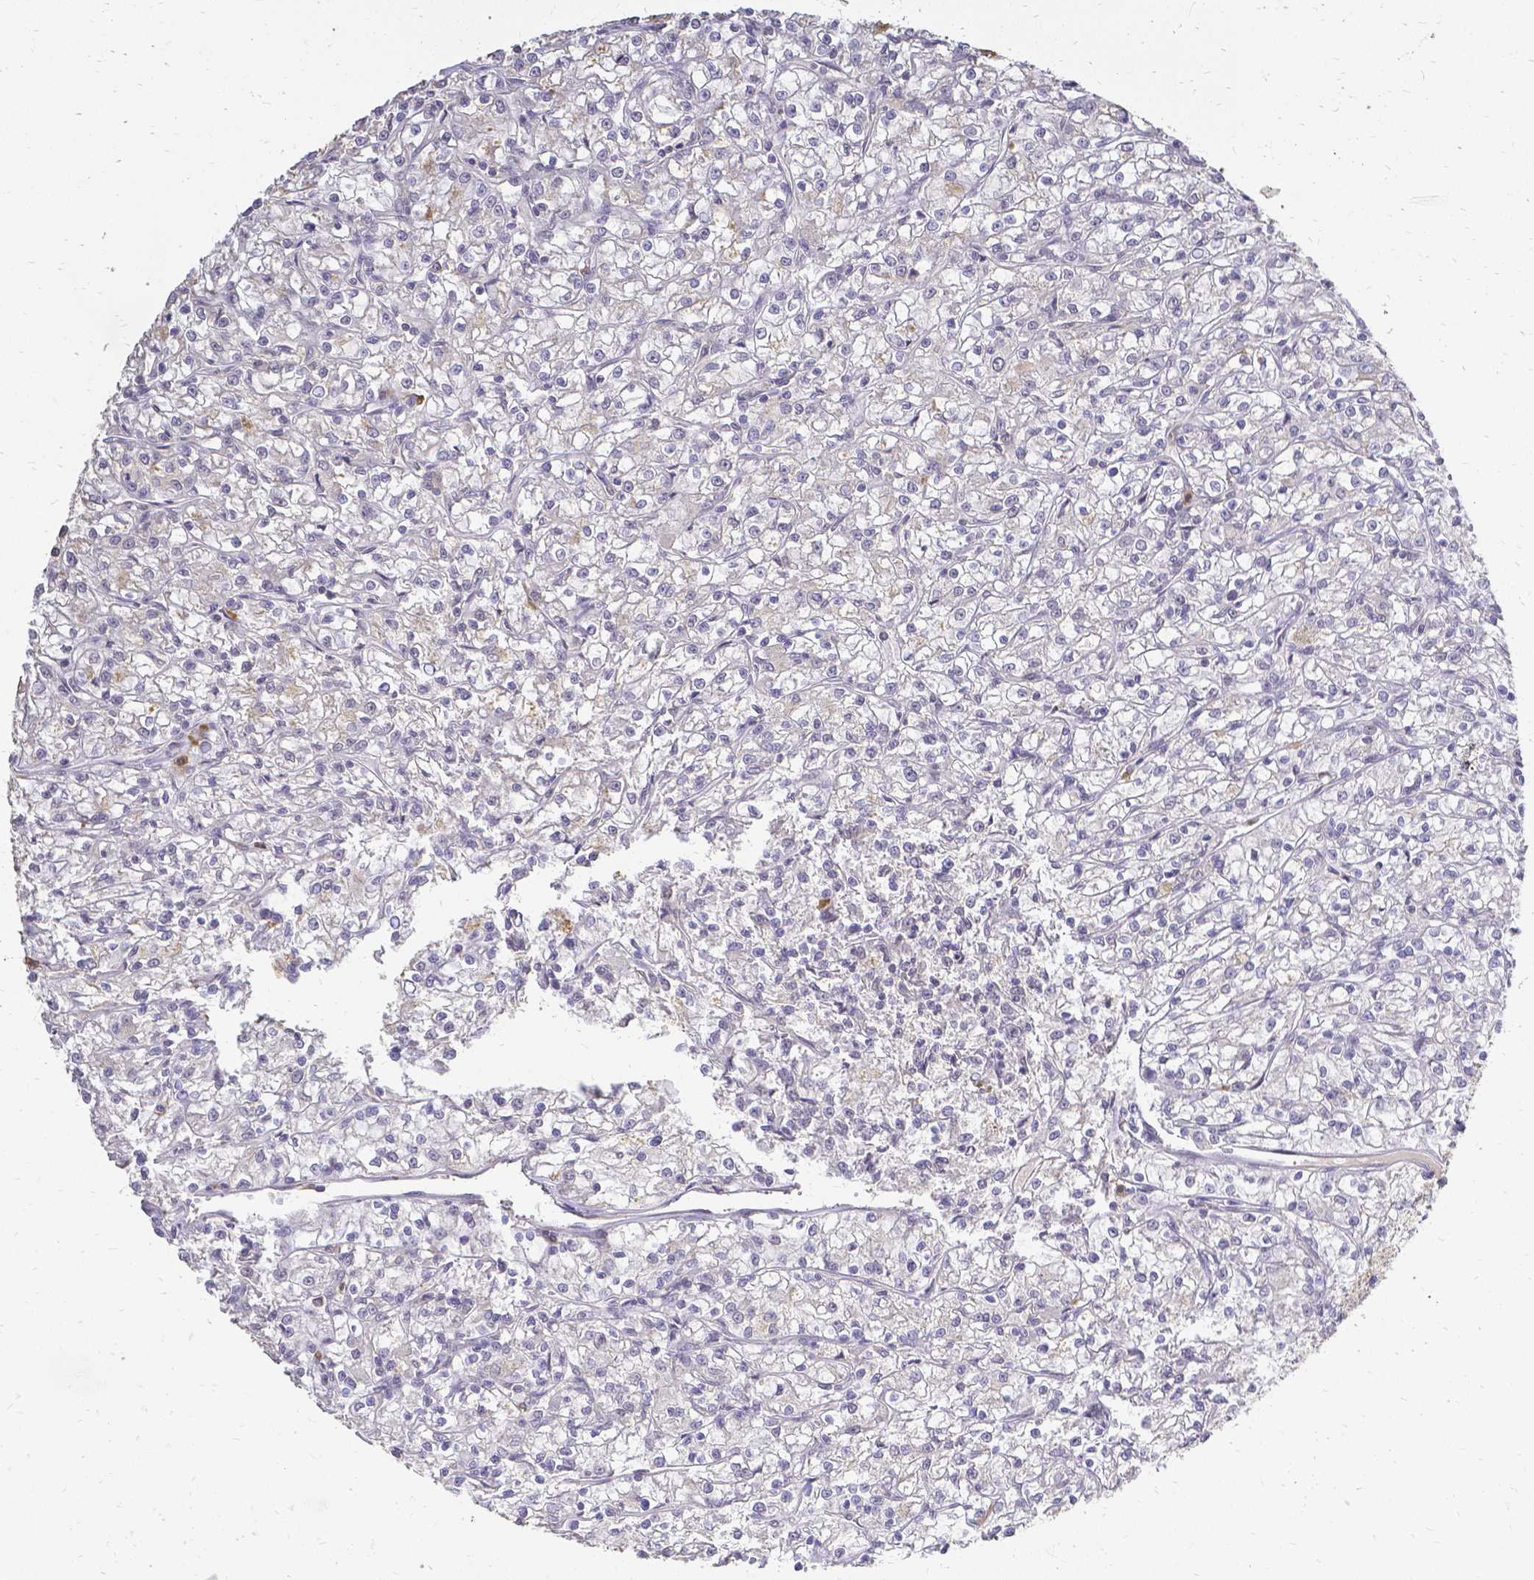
{"staining": {"intensity": "negative", "quantity": "none", "location": "none"}, "tissue": "renal cancer", "cell_type": "Tumor cells", "image_type": "cancer", "snomed": [{"axis": "morphology", "description": "Adenocarcinoma, NOS"}, {"axis": "topography", "description": "Kidney"}], "caption": "Immunohistochemistry photomicrograph of neoplastic tissue: human renal adenocarcinoma stained with DAB displays no significant protein positivity in tumor cells. Nuclei are stained in blue.", "gene": "CIB1", "patient": {"sex": "female", "age": 59}}